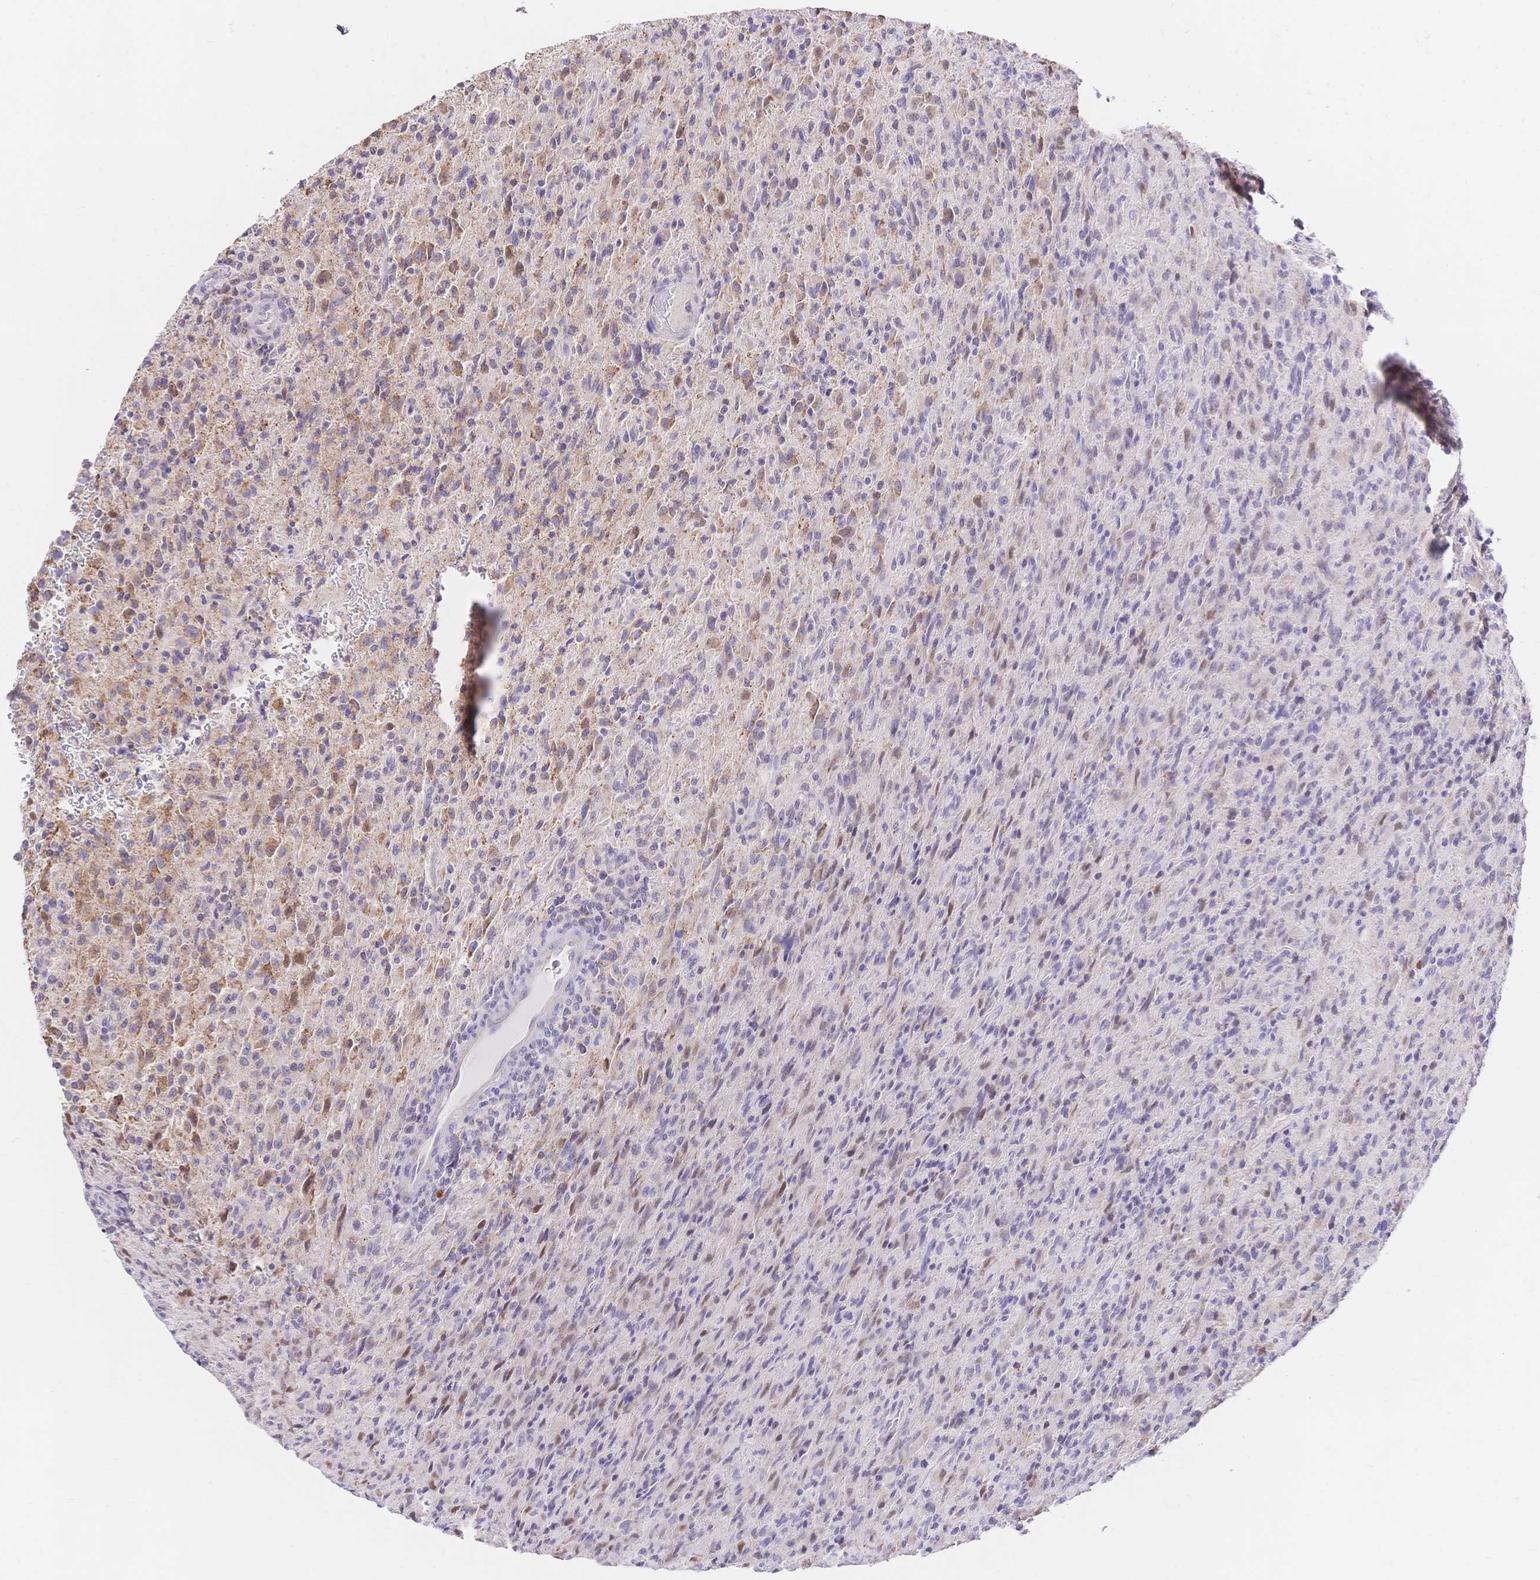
{"staining": {"intensity": "moderate", "quantity": "<25%", "location": "cytoplasmic/membranous"}, "tissue": "glioma", "cell_type": "Tumor cells", "image_type": "cancer", "snomed": [{"axis": "morphology", "description": "Glioma, malignant, High grade"}, {"axis": "topography", "description": "Brain"}], "caption": "Immunohistochemistry (IHC) micrograph of neoplastic tissue: human malignant high-grade glioma stained using IHC displays low levels of moderate protein expression localized specifically in the cytoplasmic/membranous of tumor cells, appearing as a cytoplasmic/membranous brown color.", "gene": "CLEC18B", "patient": {"sex": "male", "age": 68}}